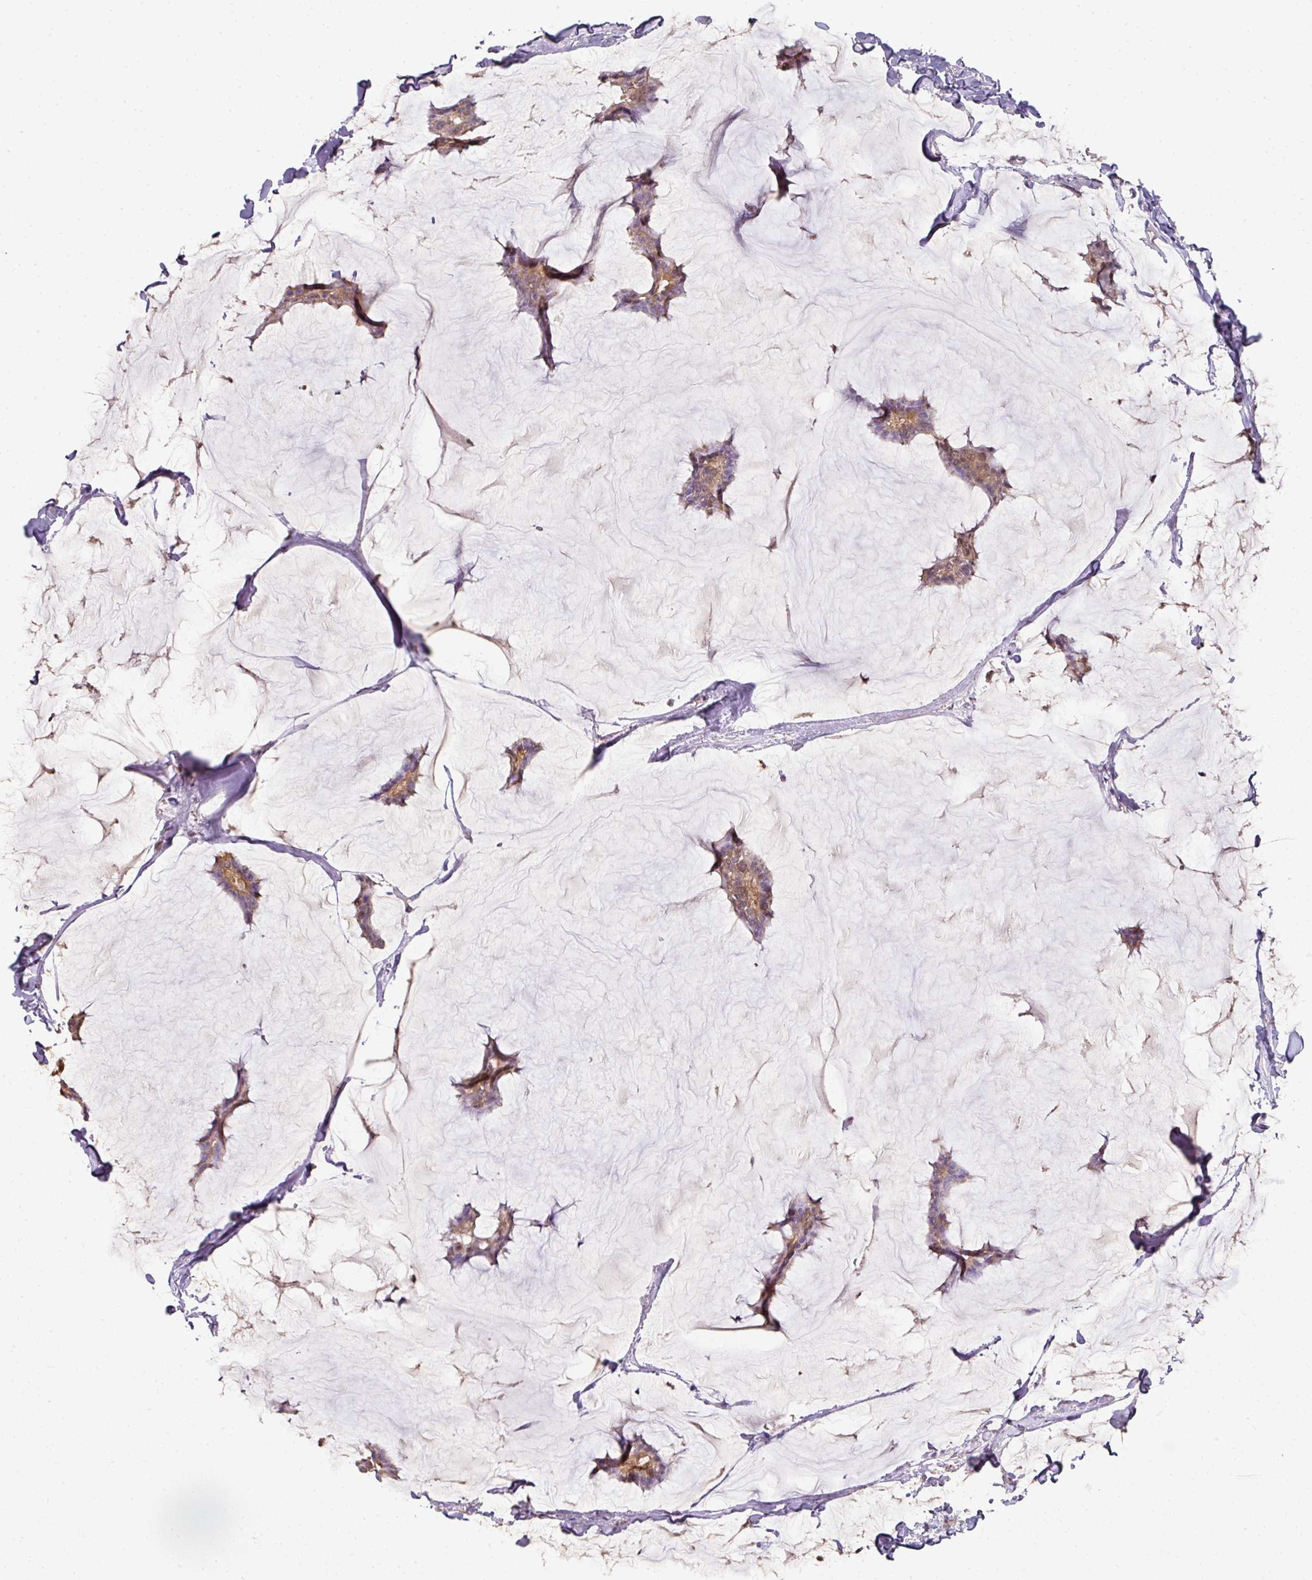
{"staining": {"intensity": "moderate", "quantity": ">75%", "location": "cytoplasmic/membranous"}, "tissue": "breast cancer", "cell_type": "Tumor cells", "image_type": "cancer", "snomed": [{"axis": "morphology", "description": "Duct carcinoma"}, {"axis": "topography", "description": "Breast"}], "caption": "Breast invasive ductal carcinoma tissue demonstrates moderate cytoplasmic/membranous staining in approximately >75% of tumor cells (DAB (3,3'-diaminobenzidine) IHC with brightfield microscopy, high magnification).", "gene": "ANKRD18A", "patient": {"sex": "female", "age": 93}}